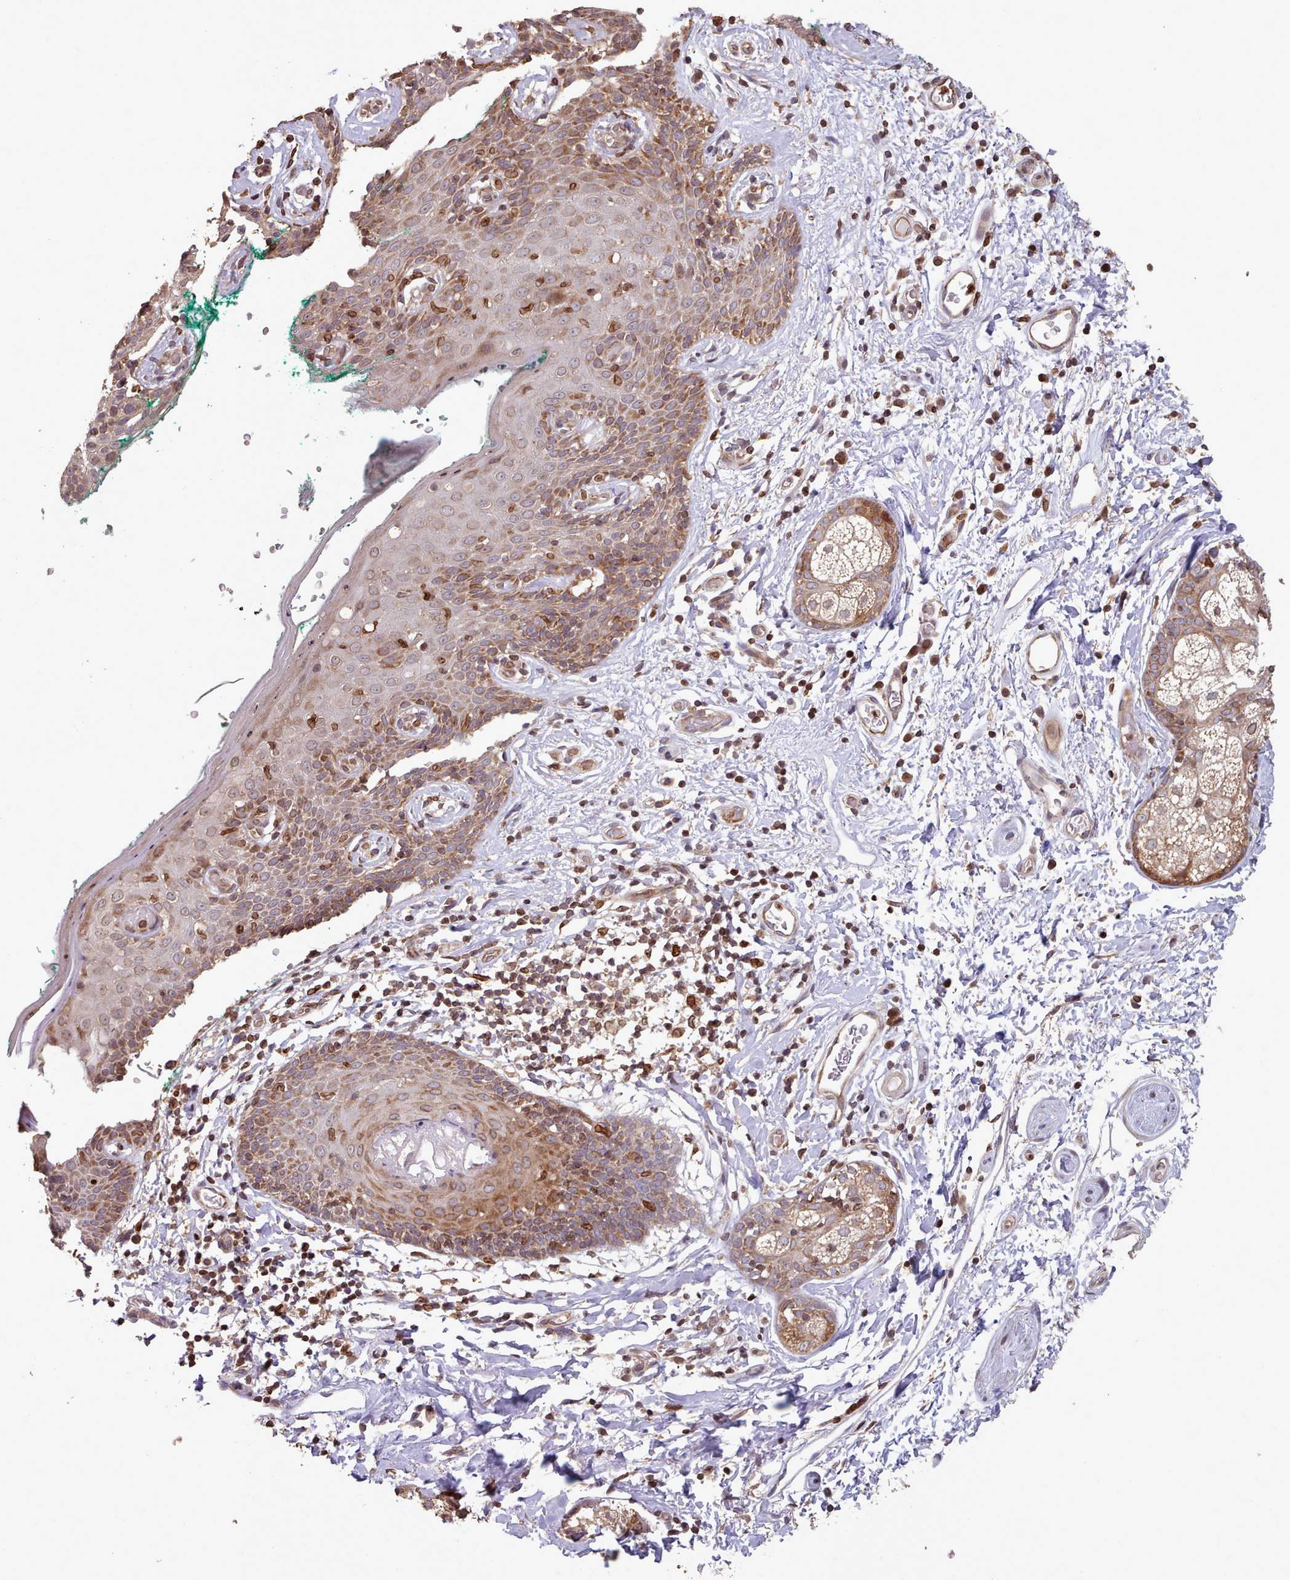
{"staining": {"intensity": "moderate", "quantity": "25%-75%", "location": "cytoplasmic/membranous,nuclear"}, "tissue": "skin", "cell_type": "Epidermal cells", "image_type": "normal", "snomed": [{"axis": "morphology", "description": "Normal tissue, NOS"}, {"axis": "topography", "description": "Vulva"}], "caption": "Protein expression analysis of normal skin demonstrates moderate cytoplasmic/membranous,nuclear staining in approximately 25%-75% of epidermal cells.", "gene": "TOR1AIP1", "patient": {"sex": "female", "age": 66}}